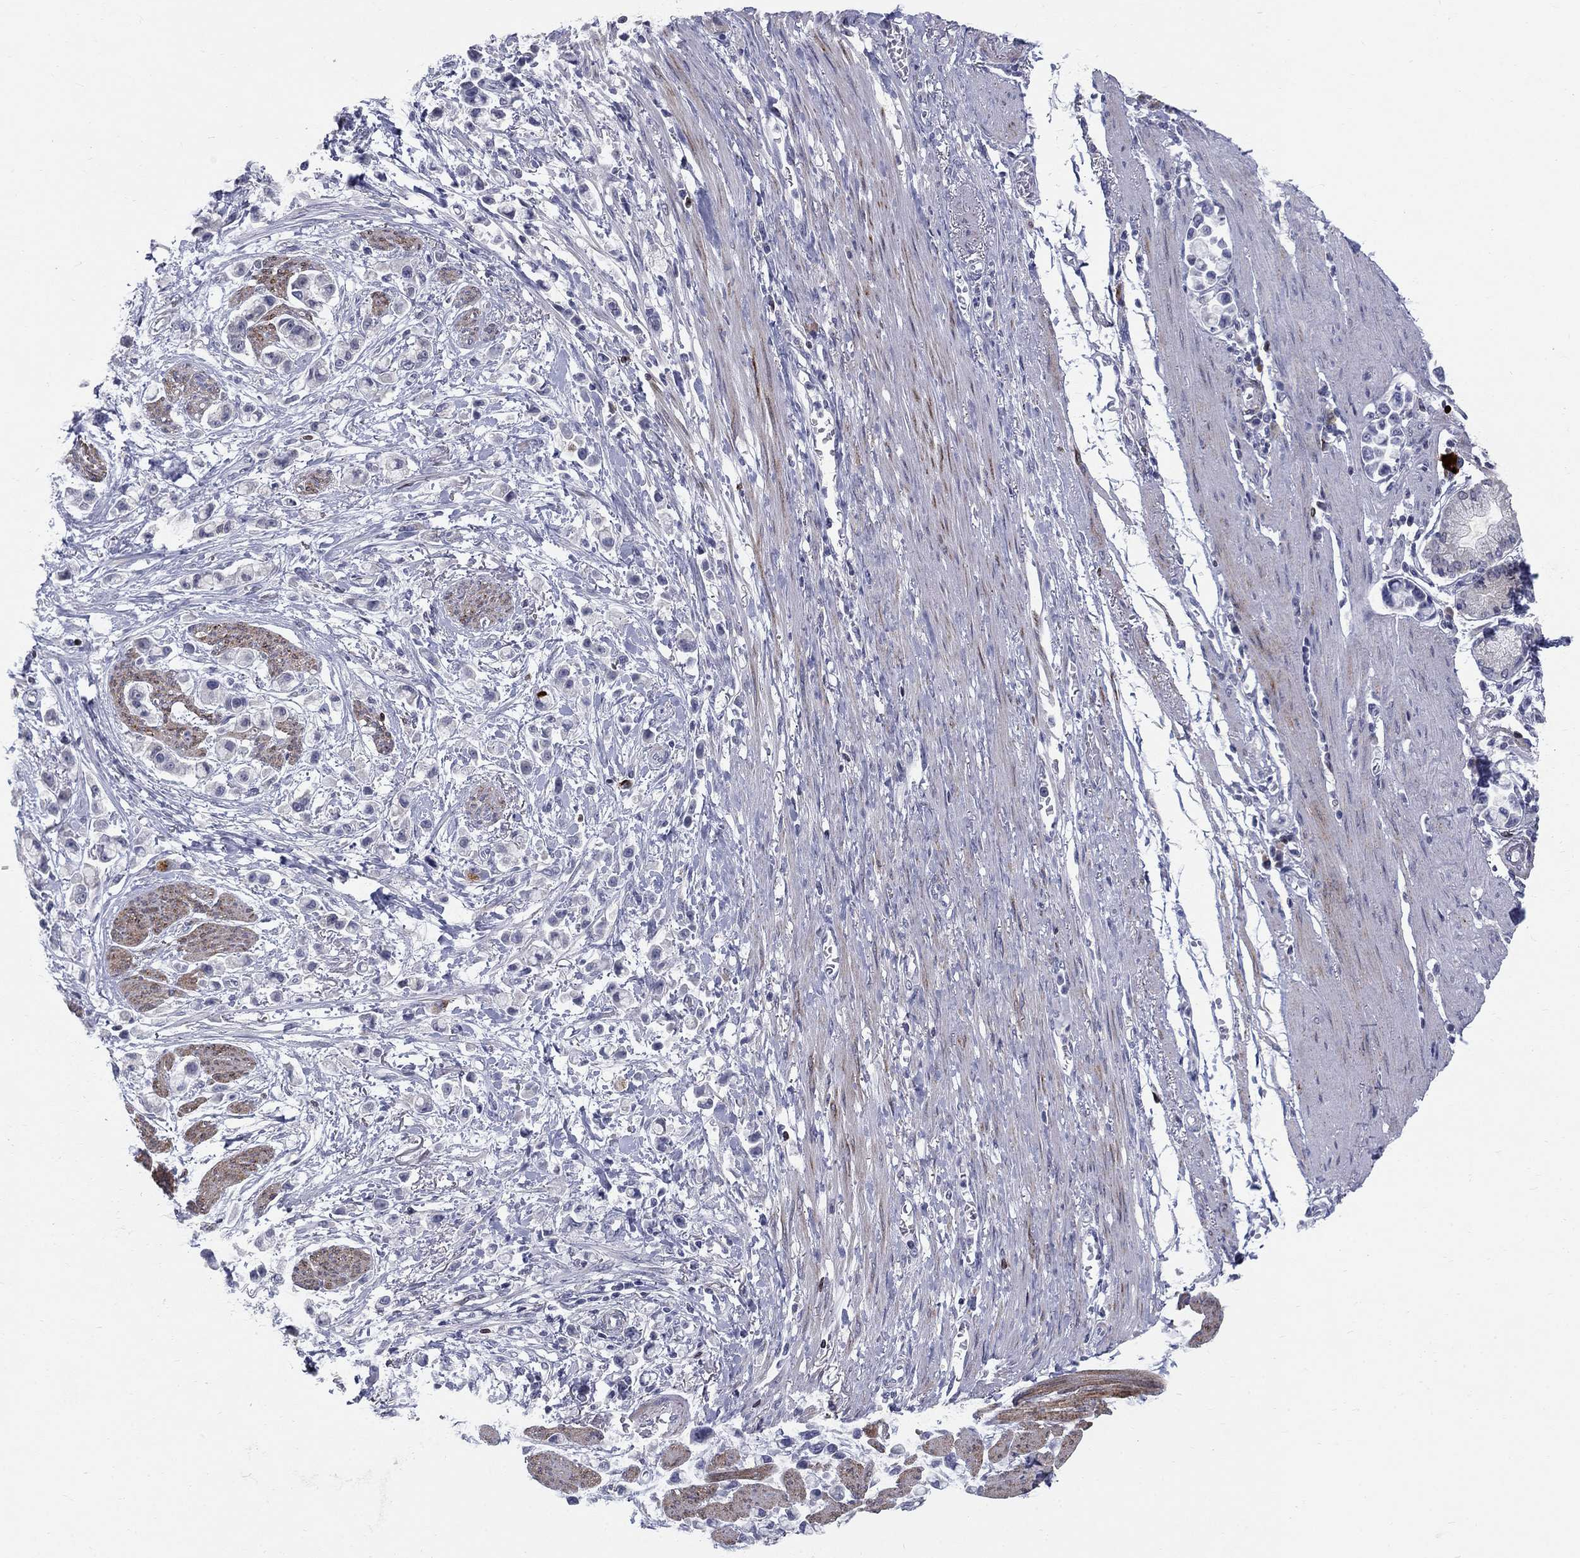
{"staining": {"intensity": "negative", "quantity": "none", "location": "none"}, "tissue": "stomach cancer", "cell_type": "Tumor cells", "image_type": "cancer", "snomed": [{"axis": "morphology", "description": "Adenocarcinoma, NOS"}, {"axis": "topography", "description": "Stomach"}], "caption": "High power microscopy image of an immunohistochemistry (IHC) histopathology image of stomach adenocarcinoma, revealing no significant expression in tumor cells.", "gene": "NTRK2", "patient": {"sex": "female", "age": 81}}